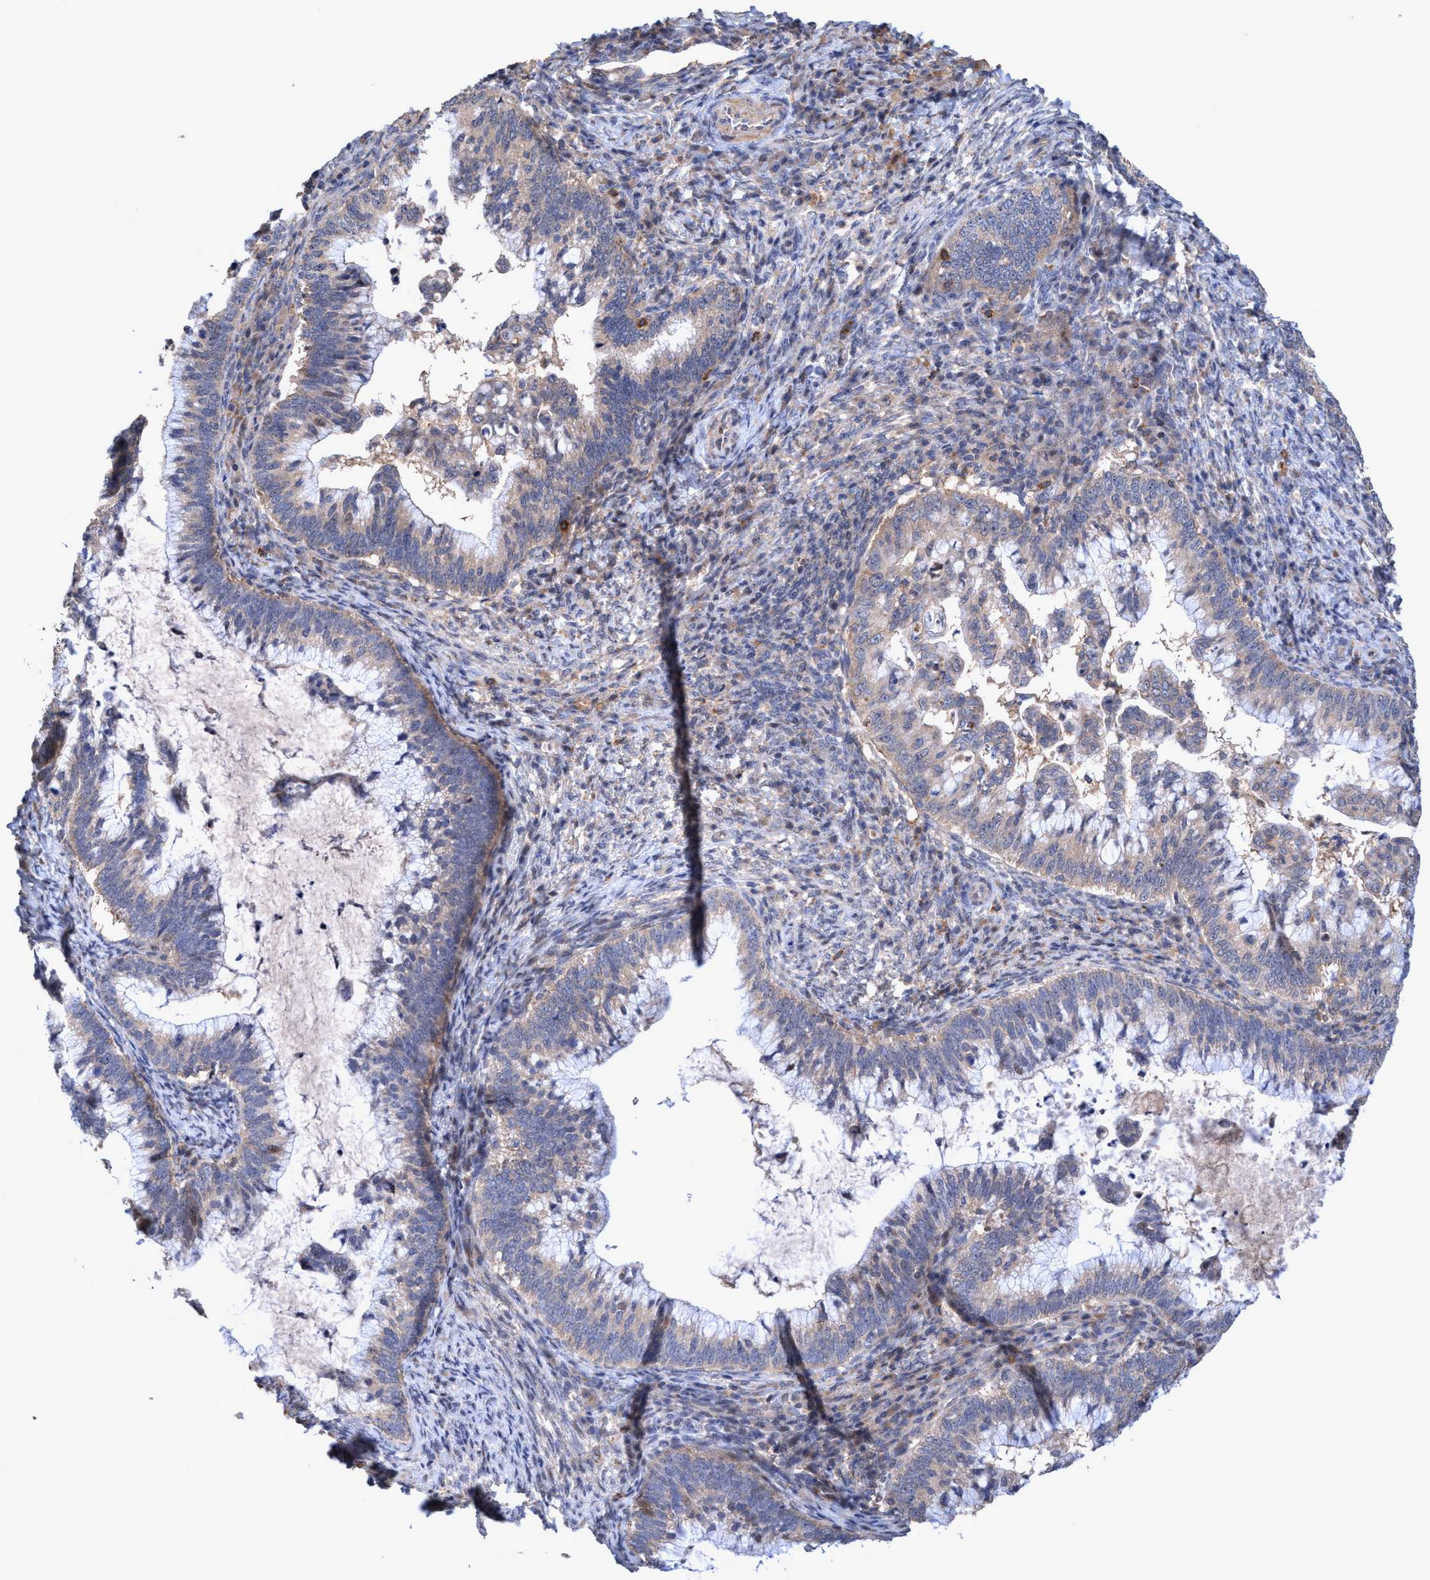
{"staining": {"intensity": "weak", "quantity": "<25%", "location": "cytoplasmic/membranous,nuclear"}, "tissue": "cervical cancer", "cell_type": "Tumor cells", "image_type": "cancer", "snomed": [{"axis": "morphology", "description": "Adenocarcinoma, NOS"}, {"axis": "topography", "description": "Cervix"}], "caption": "There is no significant staining in tumor cells of cervical cancer (adenocarcinoma).", "gene": "ZNF677", "patient": {"sex": "female", "age": 36}}